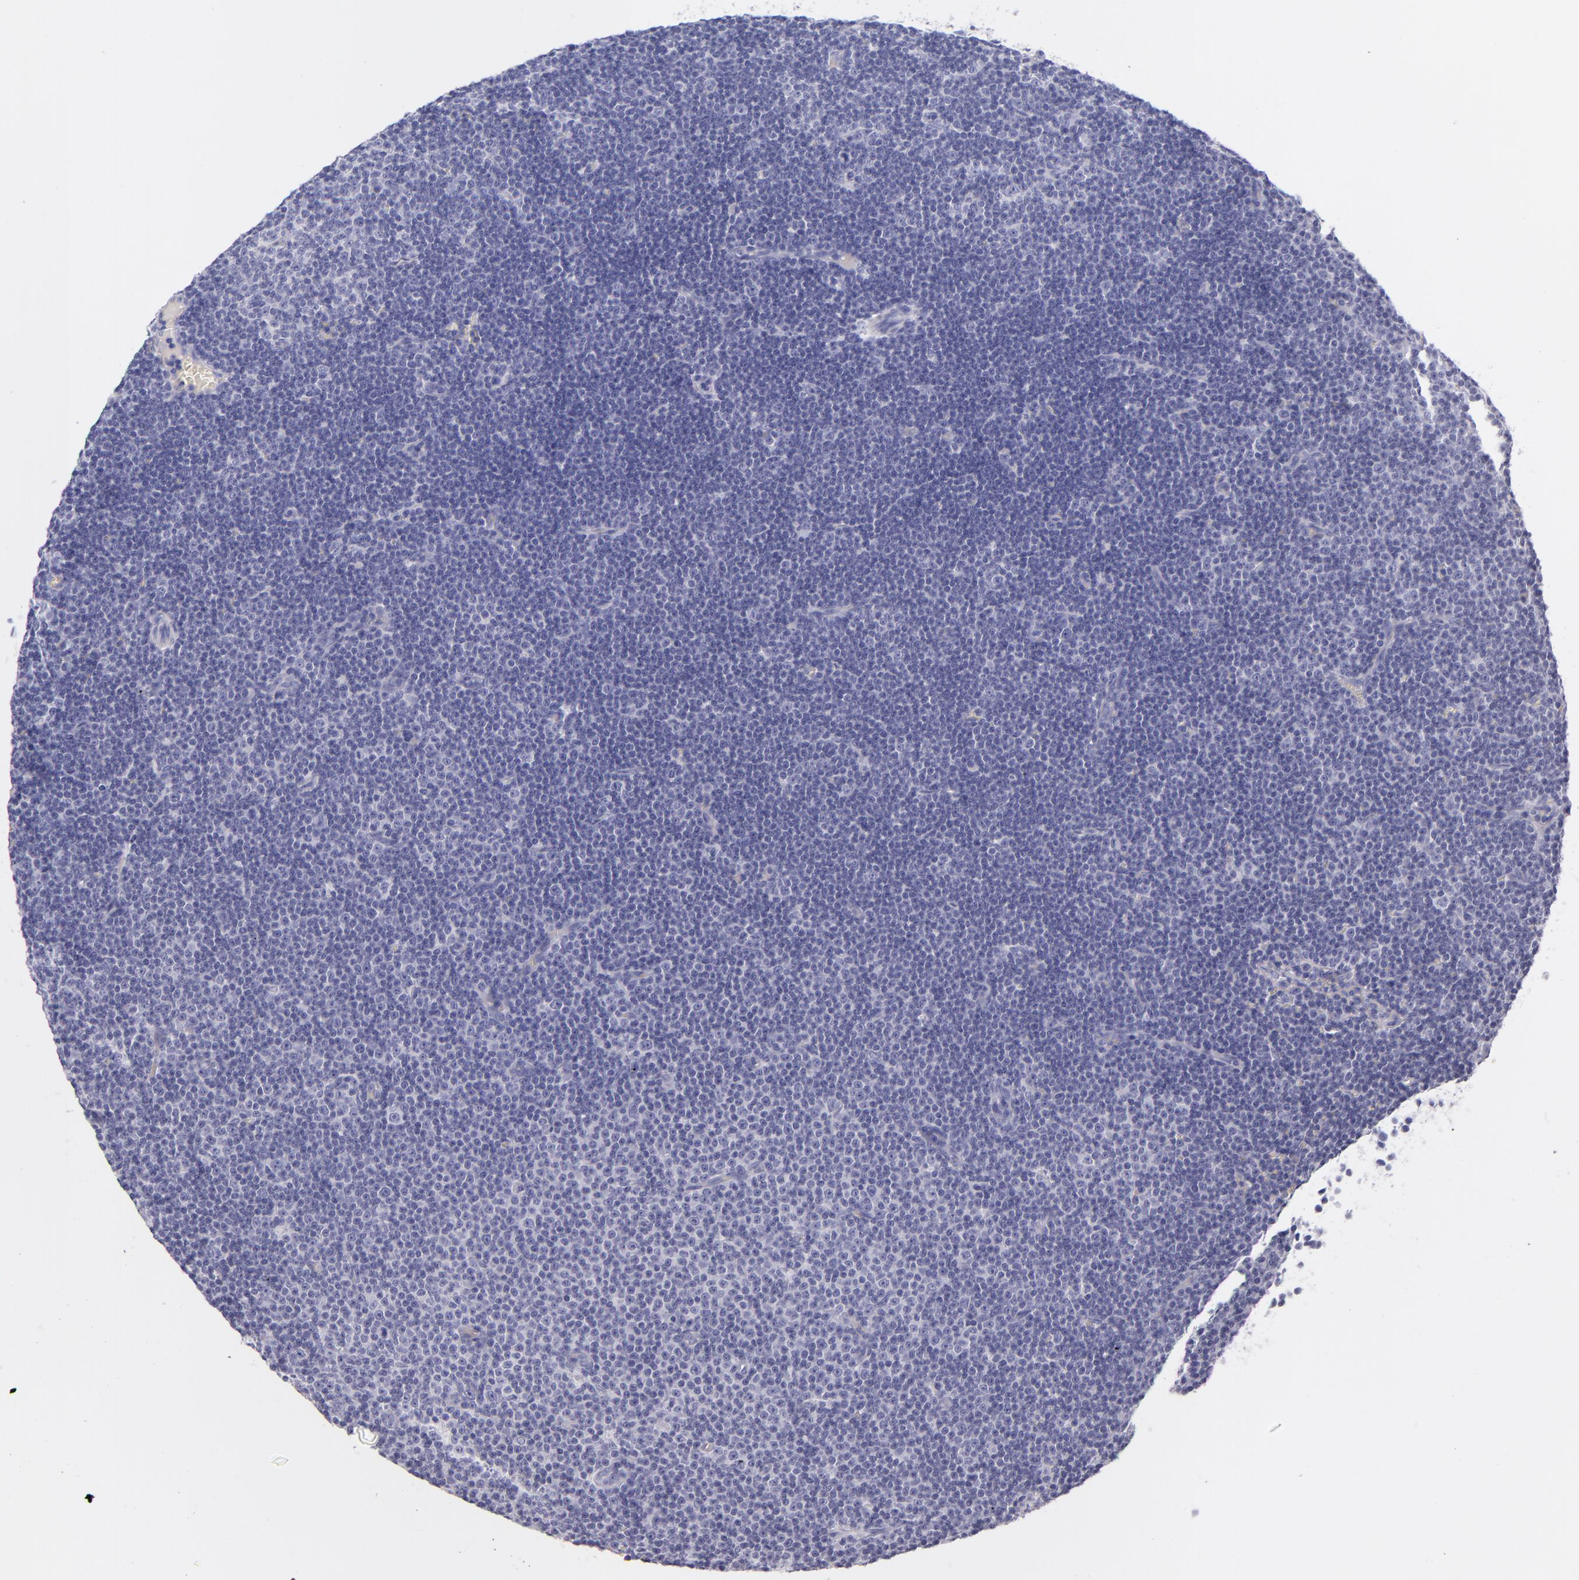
{"staining": {"intensity": "negative", "quantity": "none", "location": "none"}, "tissue": "lymphoma", "cell_type": "Tumor cells", "image_type": "cancer", "snomed": [{"axis": "morphology", "description": "Malignant lymphoma, non-Hodgkin's type, Low grade"}, {"axis": "topography", "description": "Lymph node"}], "caption": "Immunohistochemistry photomicrograph of neoplastic tissue: human lymphoma stained with DAB exhibits no significant protein staining in tumor cells.", "gene": "INA", "patient": {"sex": "male", "age": 57}}